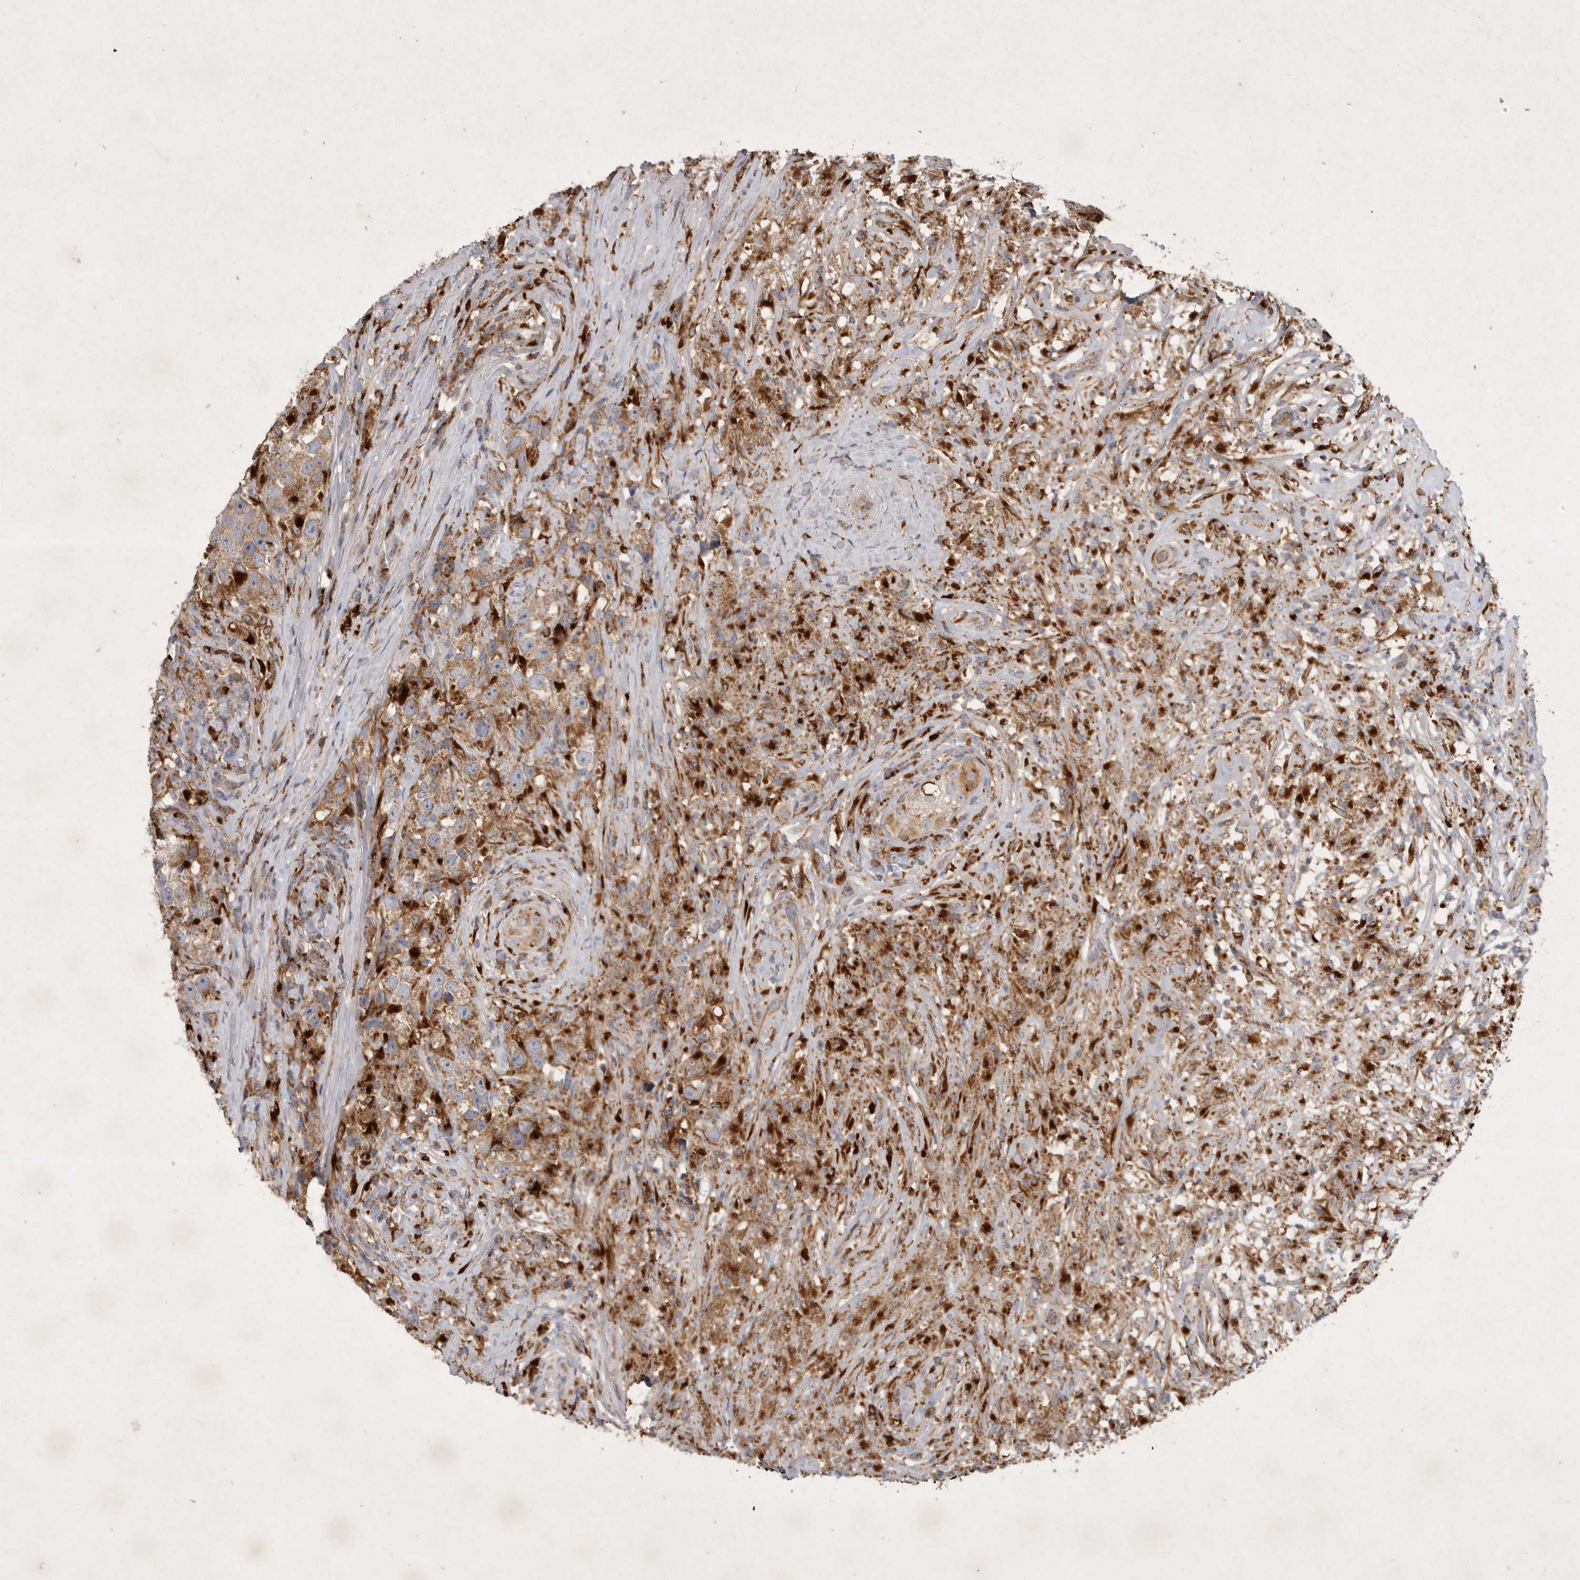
{"staining": {"intensity": "moderate", "quantity": ">75%", "location": "cytoplasmic/membranous"}, "tissue": "testis cancer", "cell_type": "Tumor cells", "image_type": "cancer", "snomed": [{"axis": "morphology", "description": "Seminoma, NOS"}, {"axis": "topography", "description": "Testis"}], "caption": "Immunohistochemistry (IHC) micrograph of neoplastic tissue: testis seminoma stained using IHC exhibits medium levels of moderate protein expression localized specifically in the cytoplasmic/membranous of tumor cells, appearing as a cytoplasmic/membranous brown color.", "gene": "MRPL41", "patient": {"sex": "male", "age": 49}}